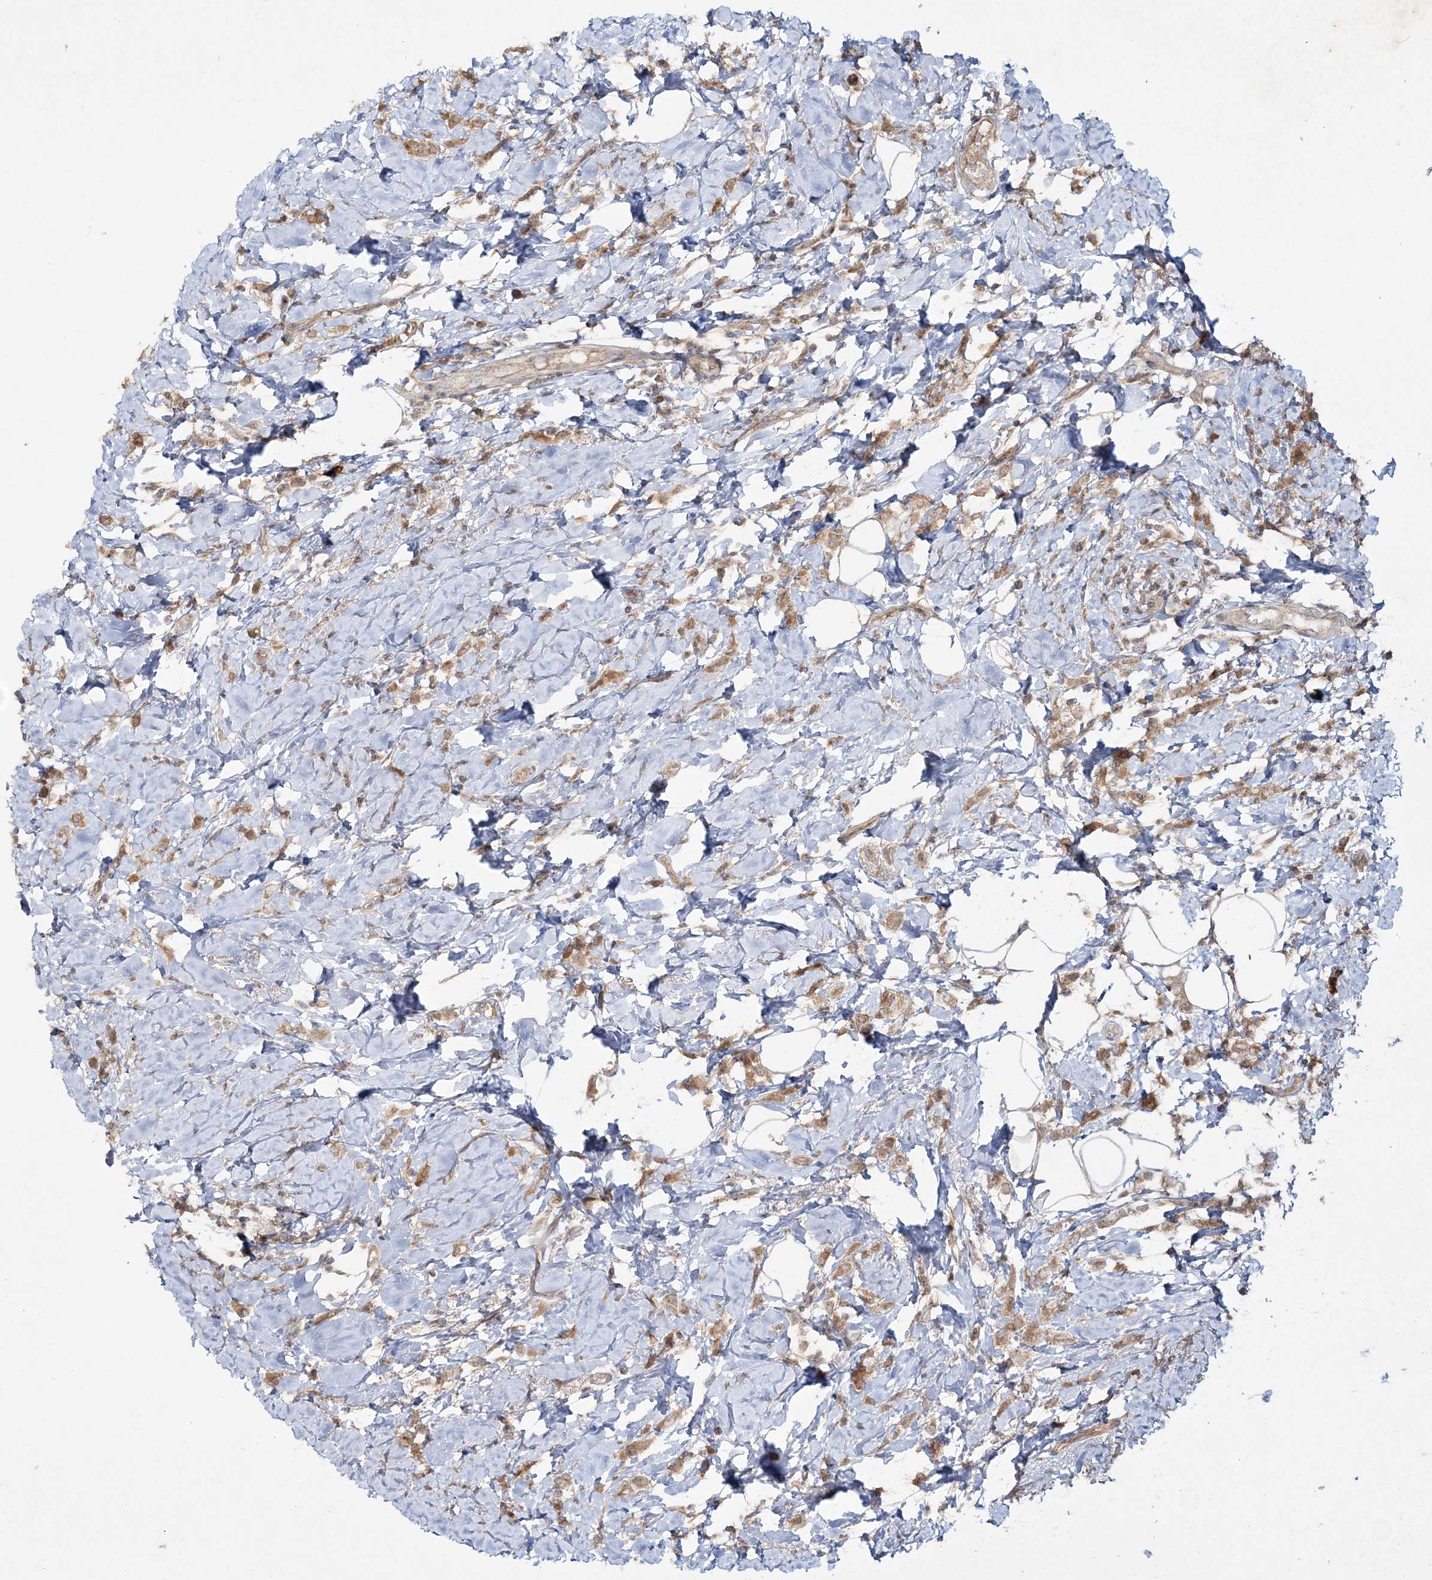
{"staining": {"intensity": "moderate", "quantity": ">75%", "location": "cytoplasmic/membranous"}, "tissue": "breast cancer", "cell_type": "Tumor cells", "image_type": "cancer", "snomed": [{"axis": "morphology", "description": "Lobular carcinoma"}, {"axis": "topography", "description": "Breast"}], "caption": "A micrograph of breast lobular carcinoma stained for a protein exhibits moderate cytoplasmic/membranous brown staining in tumor cells. The staining was performed using DAB to visualize the protein expression in brown, while the nuclei were stained in blue with hematoxylin (Magnification: 20x).", "gene": "MOCS2", "patient": {"sex": "female", "age": 47}}